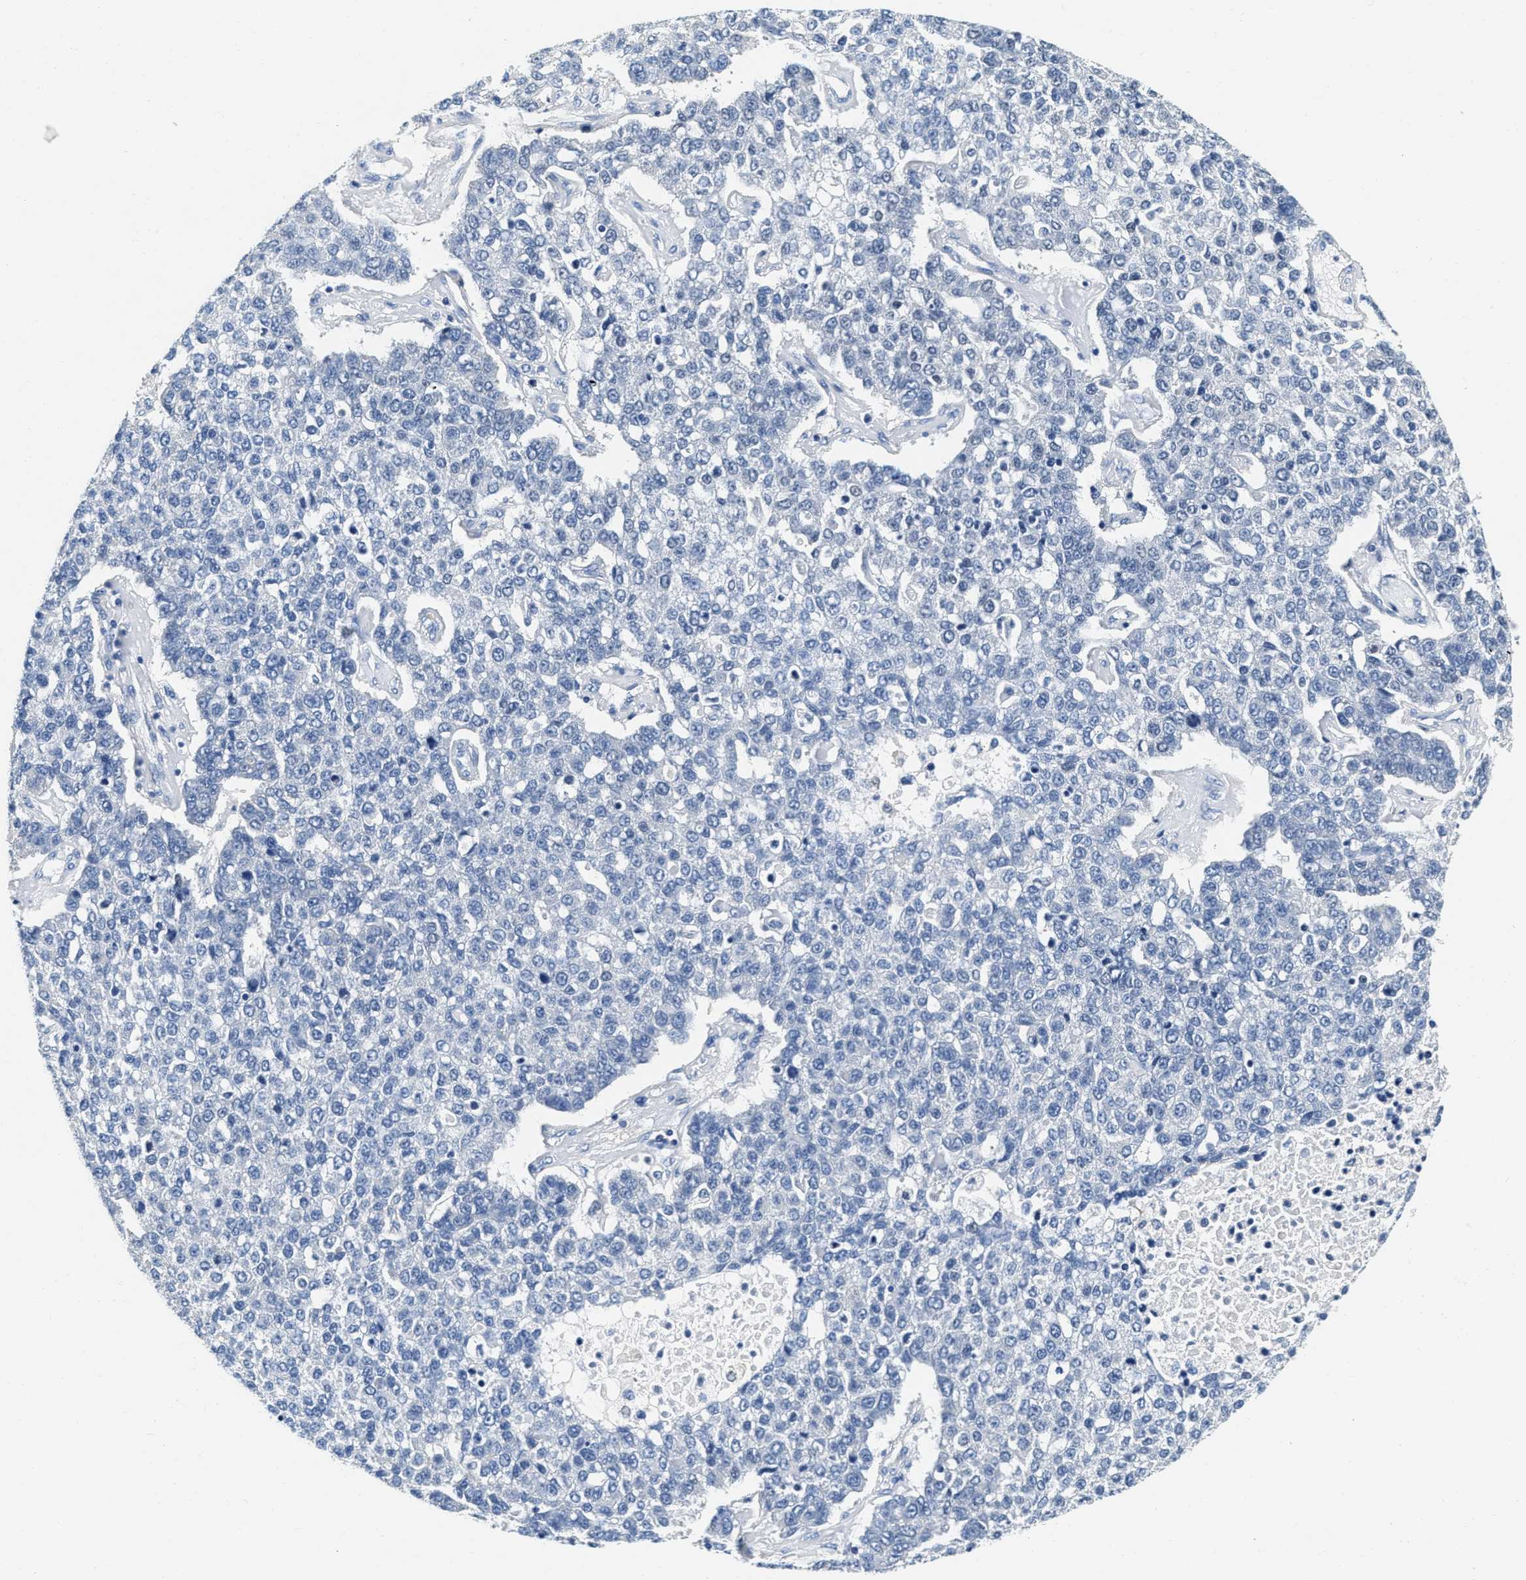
{"staining": {"intensity": "negative", "quantity": "none", "location": "none"}, "tissue": "pancreatic cancer", "cell_type": "Tumor cells", "image_type": "cancer", "snomed": [{"axis": "morphology", "description": "Adenocarcinoma, NOS"}, {"axis": "topography", "description": "Pancreas"}], "caption": "Tumor cells show no significant staining in pancreatic adenocarcinoma.", "gene": "EIF2AK2", "patient": {"sex": "female", "age": 61}}